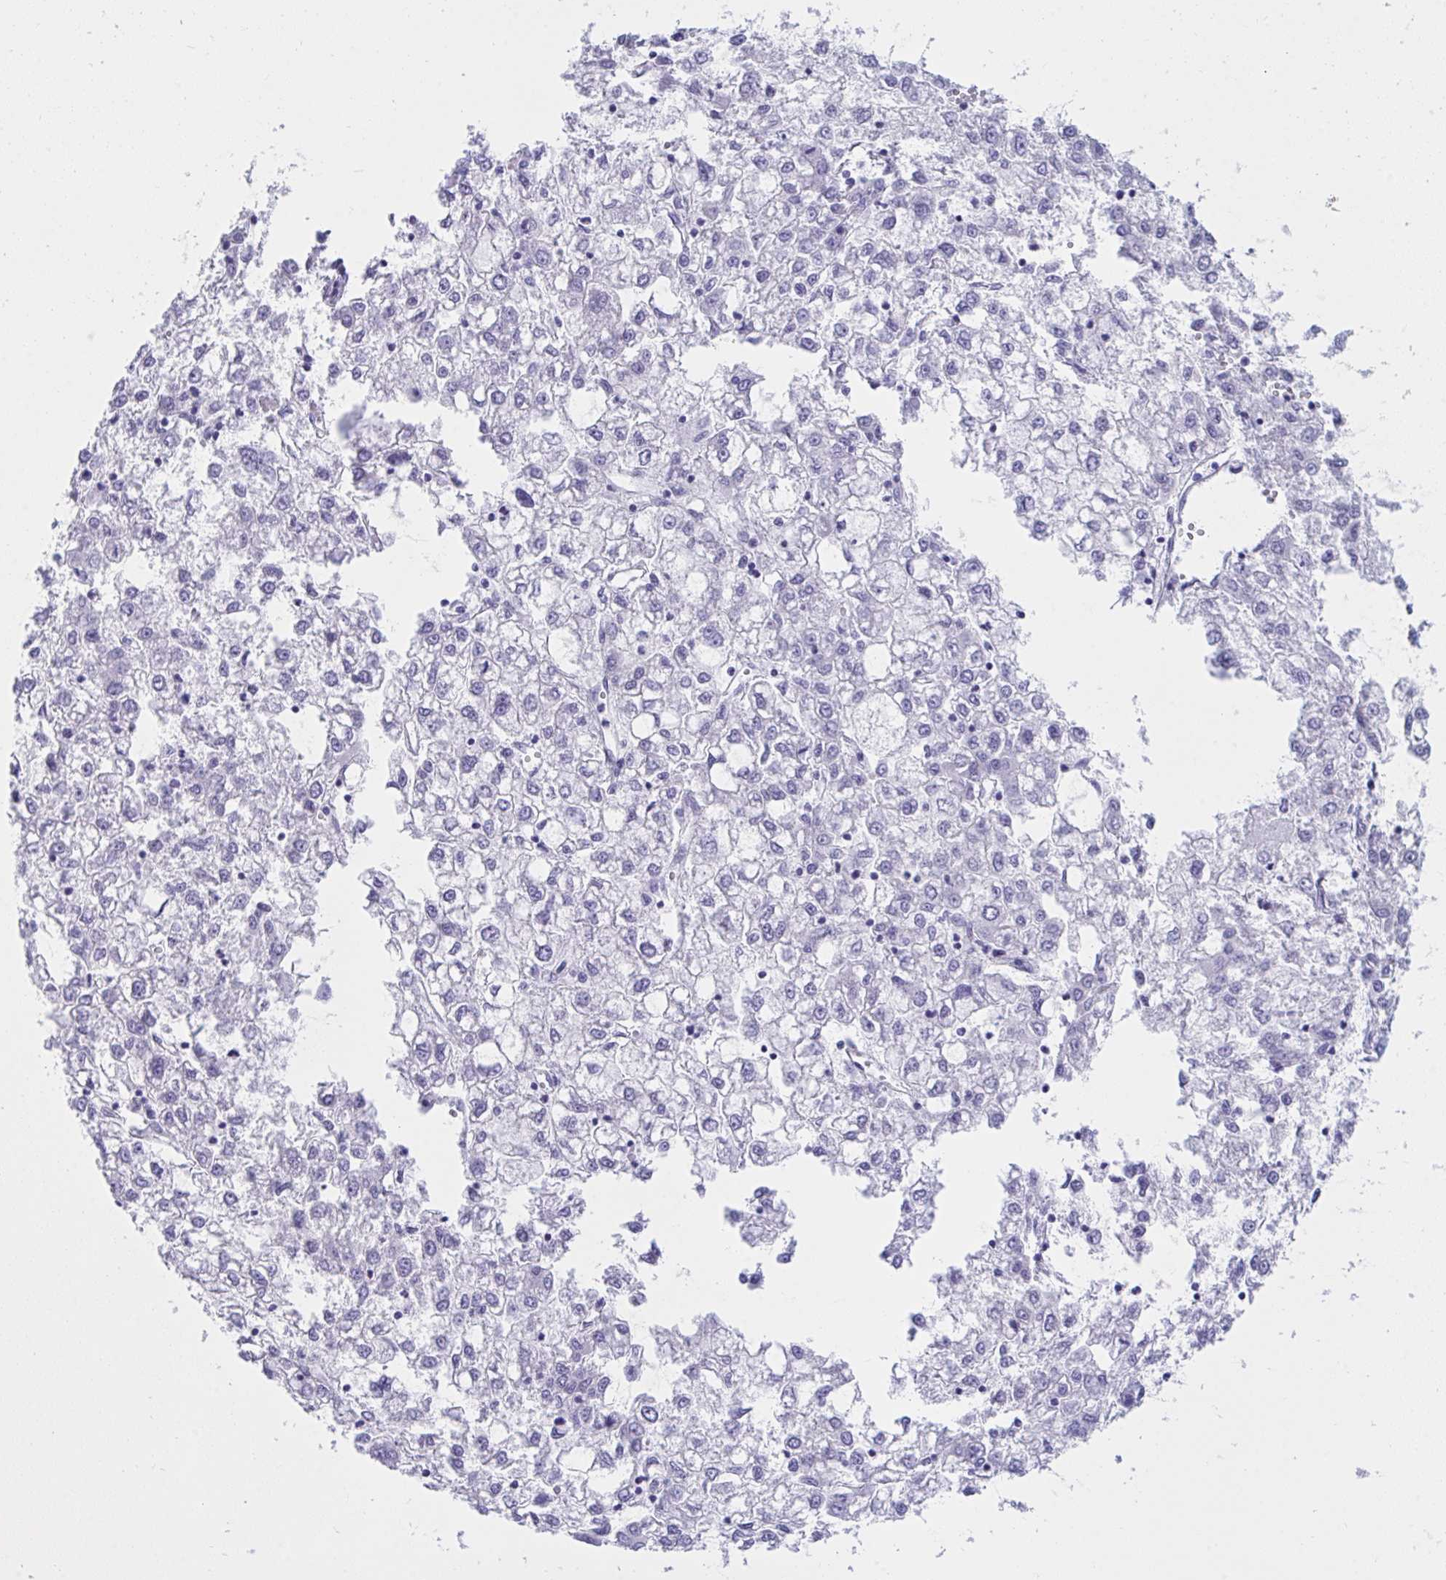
{"staining": {"intensity": "negative", "quantity": "none", "location": "none"}, "tissue": "liver cancer", "cell_type": "Tumor cells", "image_type": "cancer", "snomed": [{"axis": "morphology", "description": "Carcinoma, Hepatocellular, NOS"}, {"axis": "topography", "description": "Liver"}], "caption": "Liver hepatocellular carcinoma stained for a protein using immunohistochemistry reveals no positivity tumor cells.", "gene": "IKZF2", "patient": {"sex": "male", "age": 40}}